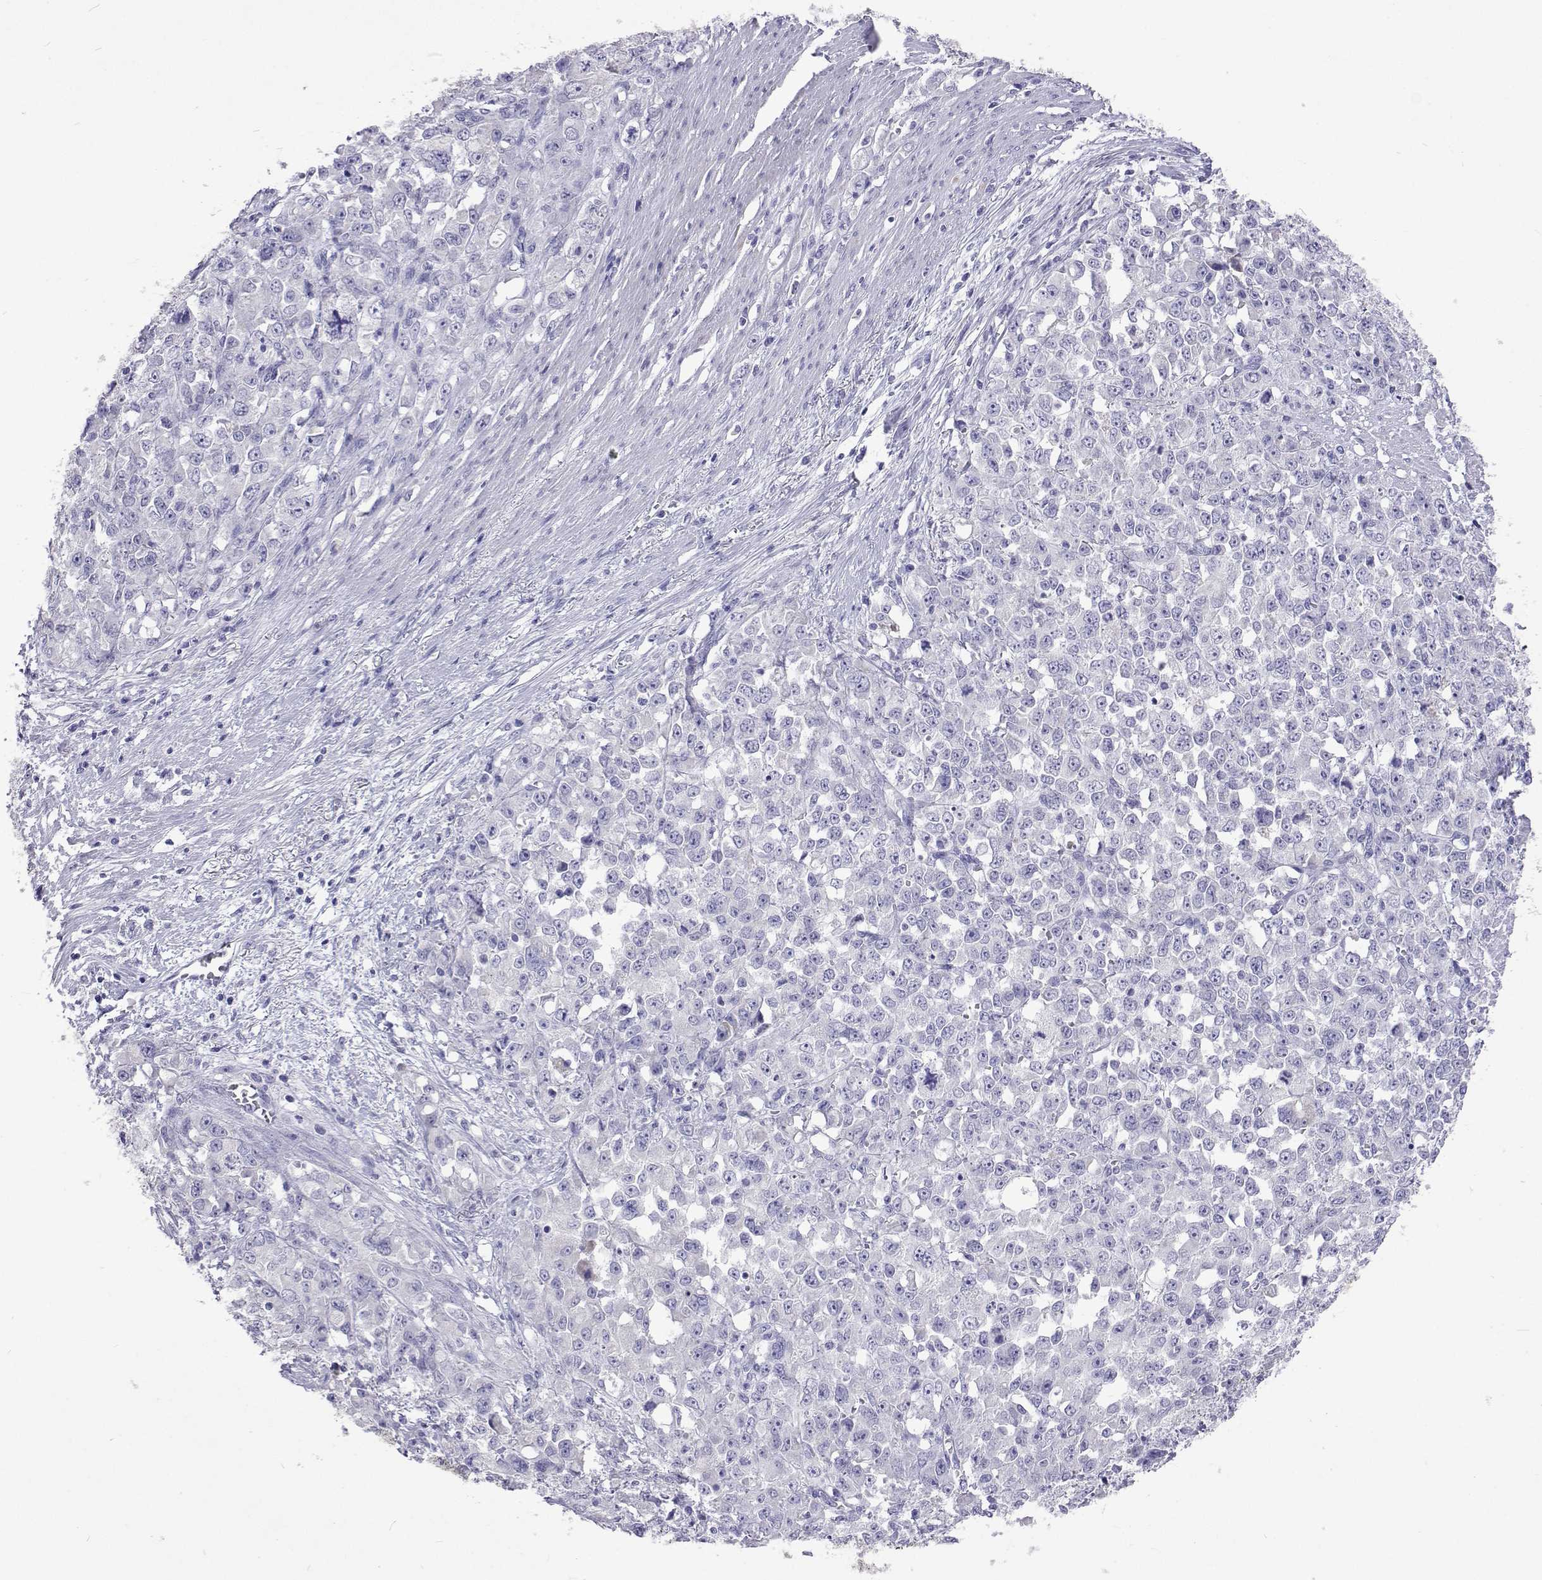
{"staining": {"intensity": "negative", "quantity": "none", "location": "none"}, "tissue": "stomach cancer", "cell_type": "Tumor cells", "image_type": "cancer", "snomed": [{"axis": "morphology", "description": "Adenocarcinoma, NOS"}, {"axis": "topography", "description": "Stomach"}], "caption": "The immunohistochemistry (IHC) histopathology image has no significant expression in tumor cells of stomach adenocarcinoma tissue.", "gene": "UMODL1", "patient": {"sex": "female", "age": 76}}